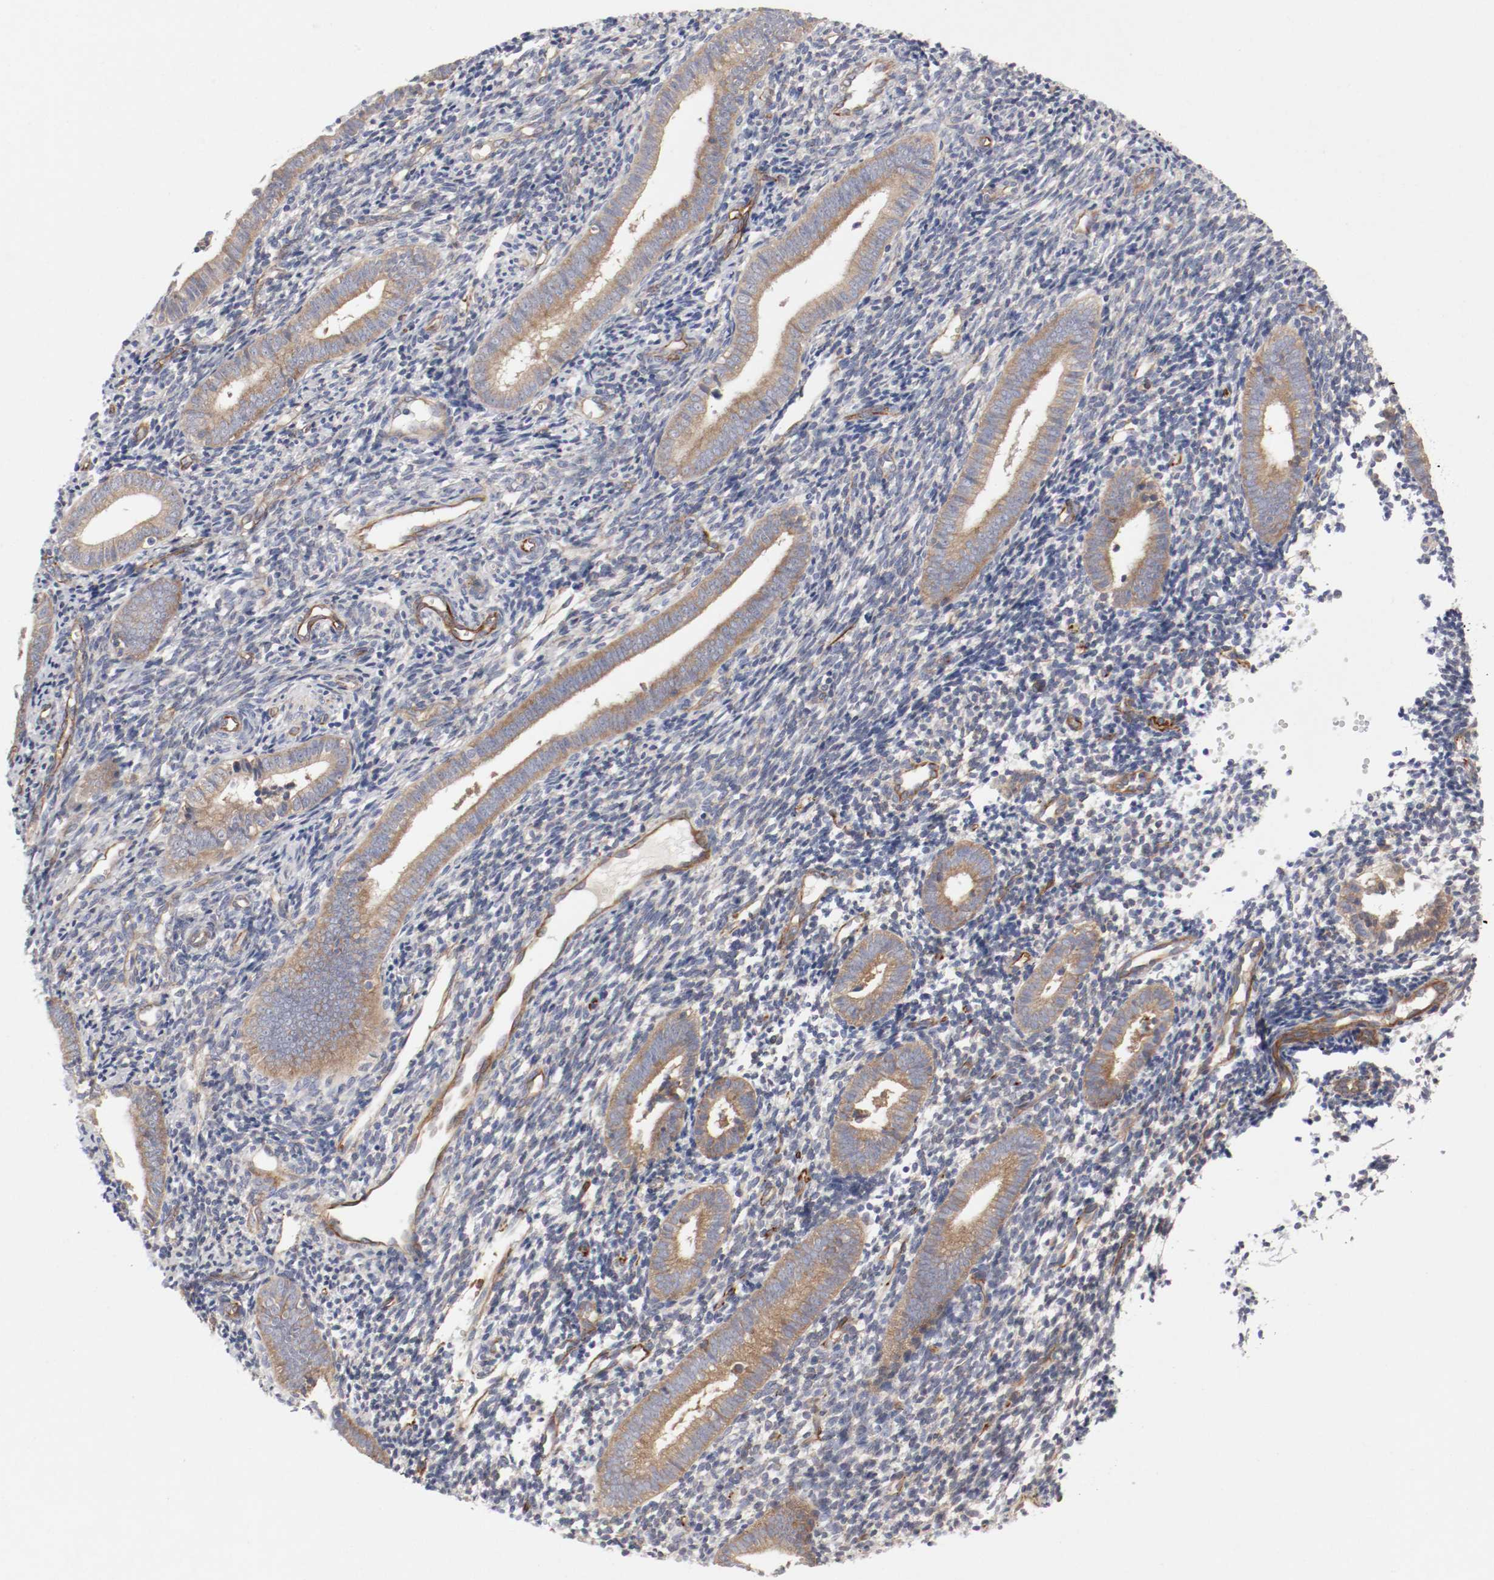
{"staining": {"intensity": "negative", "quantity": "none", "location": "none"}, "tissue": "endometrium", "cell_type": "Cells in endometrial stroma", "image_type": "normal", "snomed": [{"axis": "morphology", "description": "Normal tissue, NOS"}, {"axis": "topography", "description": "Uterus"}, {"axis": "topography", "description": "Endometrium"}], "caption": "Immunohistochemistry image of unremarkable endometrium: endometrium stained with DAB (3,3'-diaminobenzidine) demonstrates no significant protein expression in cells in endometrial stroma.", "gene": "GIT1", "patient": {"sex": "female", "age": 33}}